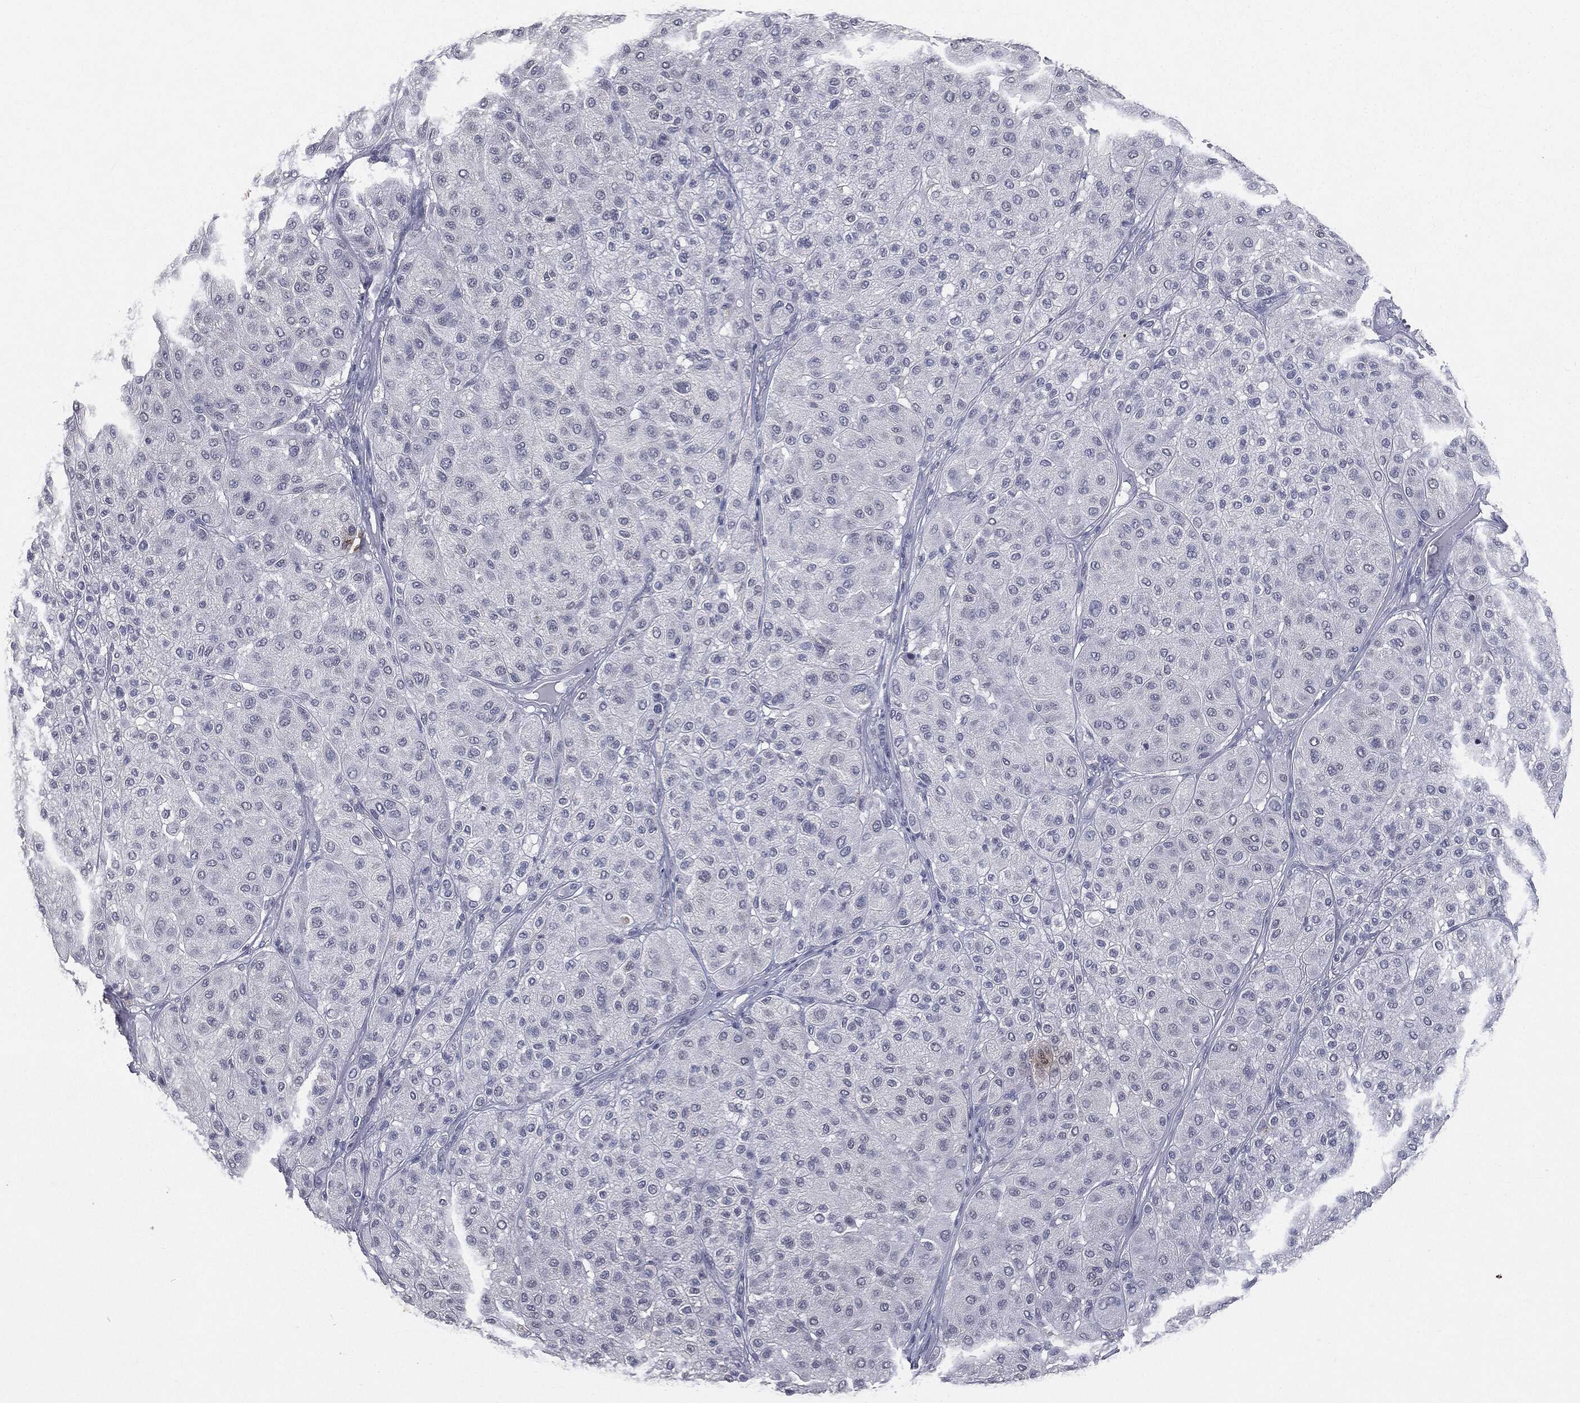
{"staining": {"intensity": "negative", "quantity": "none", "location": "none"}, "tissue": "melanoma", "cell_type": "Tumor cells", "image_type": "cancer", "snomed": [{"axis": "morphology", "description": "Malignant melanoma, Metastatic site"}, {"axis": "topography", "description": "Smooth muscle"}], "caption": "Immunohistochemistry (IHC) micrograph of neoplastic tissue: human malignant melanoma (metastatic site) stained with DAB (3,3'-diaminobenzidine) exhibits no significant protein staining in tumor cells. (DAB immunohistochemistry (IHC) with hematoxylin counter stain).", "gene": "SLC2A2", "patient": {"sex": "male", "age": 41}}